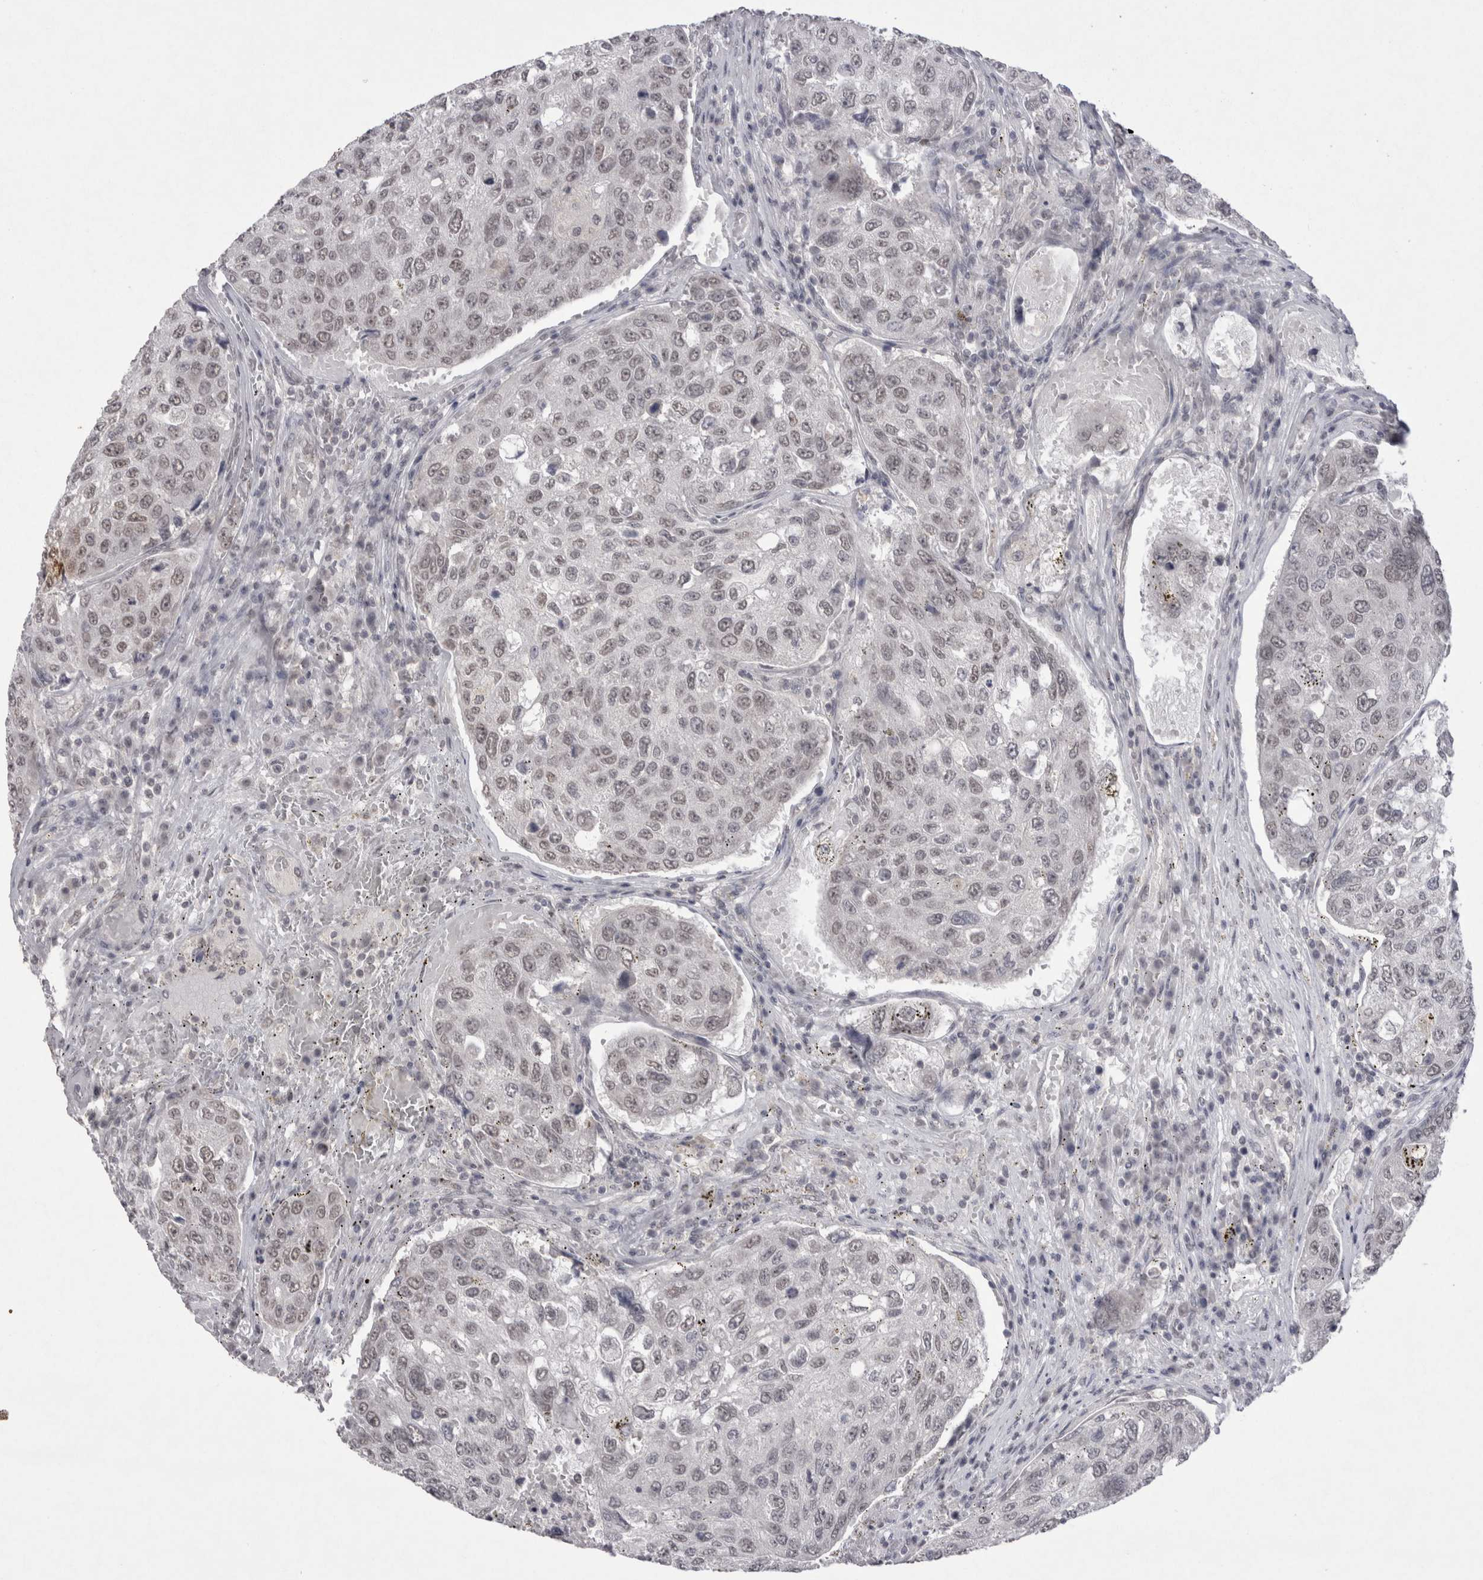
{"staining": {"intensity": "weak", "quantity": ">75%", "location": "nuclear"}, "tissue": "urothelial cancer", "cell_type": "Tumor cells", "image_type": "cancer", "snomed": [{"axis": "morphology", "description": "Urothelial carcinoma, High grade"}, {"axis": "topography", "description": "Lymph node"}, {"axis": "topography", "description": "Urinary bladder"}], "caption": "A histopathology image showing weak nuclear expression in about >75% of tumor cells in urothelial carcinoma (high-grade), as visualized by brown immunohistochemical staining.", "gene": "DDX4", "patient": {"sex": "male", "age": 51}}